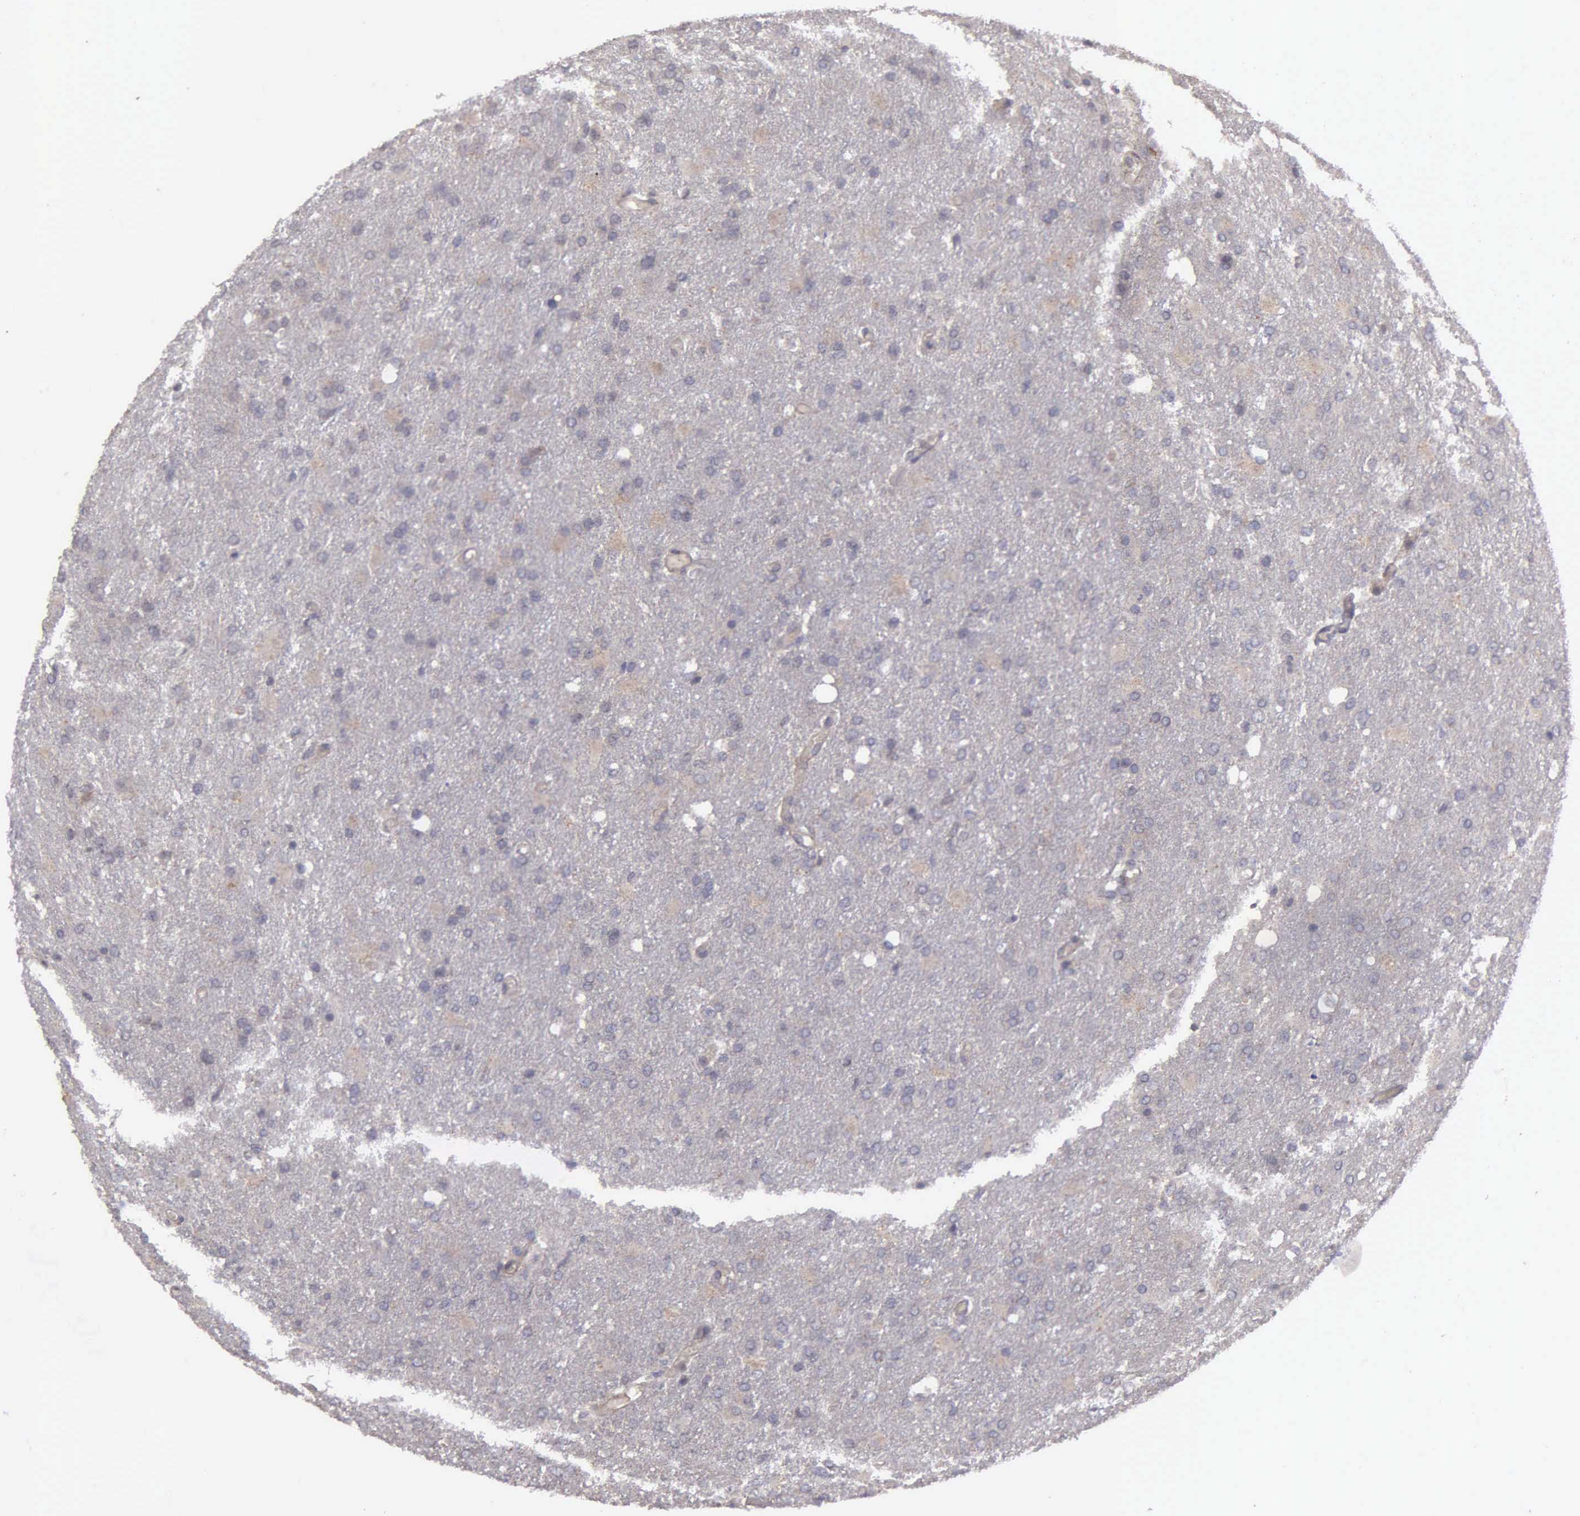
{"staining": {"intensity": "negative", "quantity": "none", "location": "none"}, "tissue": "glioma", "cell_type": "Tumor cells", "image_type": "cancer", "snomed": [{"axis": "morphology", "description": "Glioma, malignant, High grade"}, {"axis": "topography", "description": "Brain"}], "caption": "Immunohistochemistry (IHC) micrograph of malignant glioma (high-grade) stained for a protein (brown), which reveals no expression in tumor cells. The staining is performed using DAB brown chromogen with nuclei counter-stained in using hematoxylin.", "gene": "RTL10", "patient": {"sex": "male", "age": 68}}